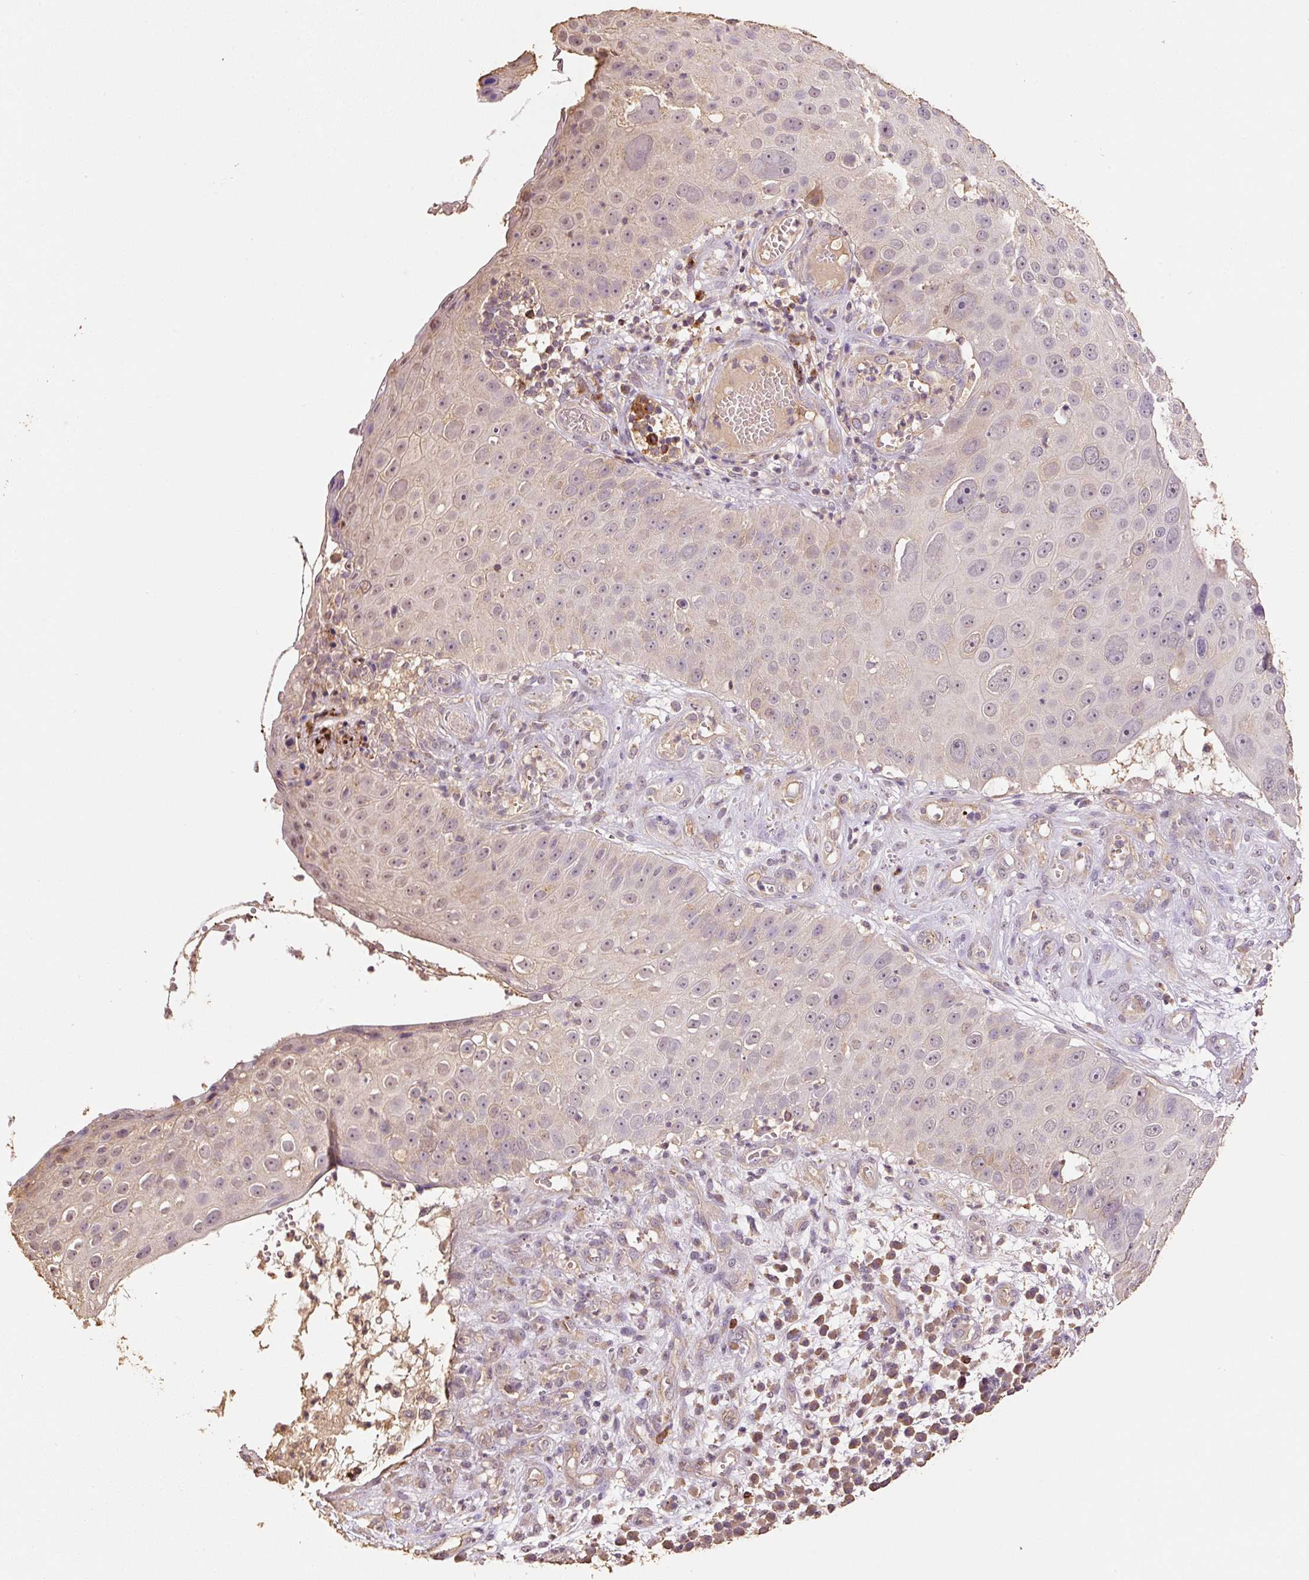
{"staining": {"intensity": "weak", "quantity": "25%-75%", "location": "cytoplasmic/membranous,nuclear"}, "tissue": "skin cancer", "cell_type": "Tumor cells", "image_type": "cancer", "snomed": [{"axis": "morphology", "description": "Squamous cell carcinoma, NOS"}, {"axis": "topography", "description": "Skin"}], "caption": "IHC micrograph of neoplastic tissue: skin squamous cell carcinoma stained using IHC reveals low levels of weak protein expression localized specifically in the cytoplasmic/membranous and nuclear of tumor cells, appearing as a cytoplasmic/membranous and nuclear brown color.", "gene": "HERC2", "patient": {"sex": "male", "age": 71}}